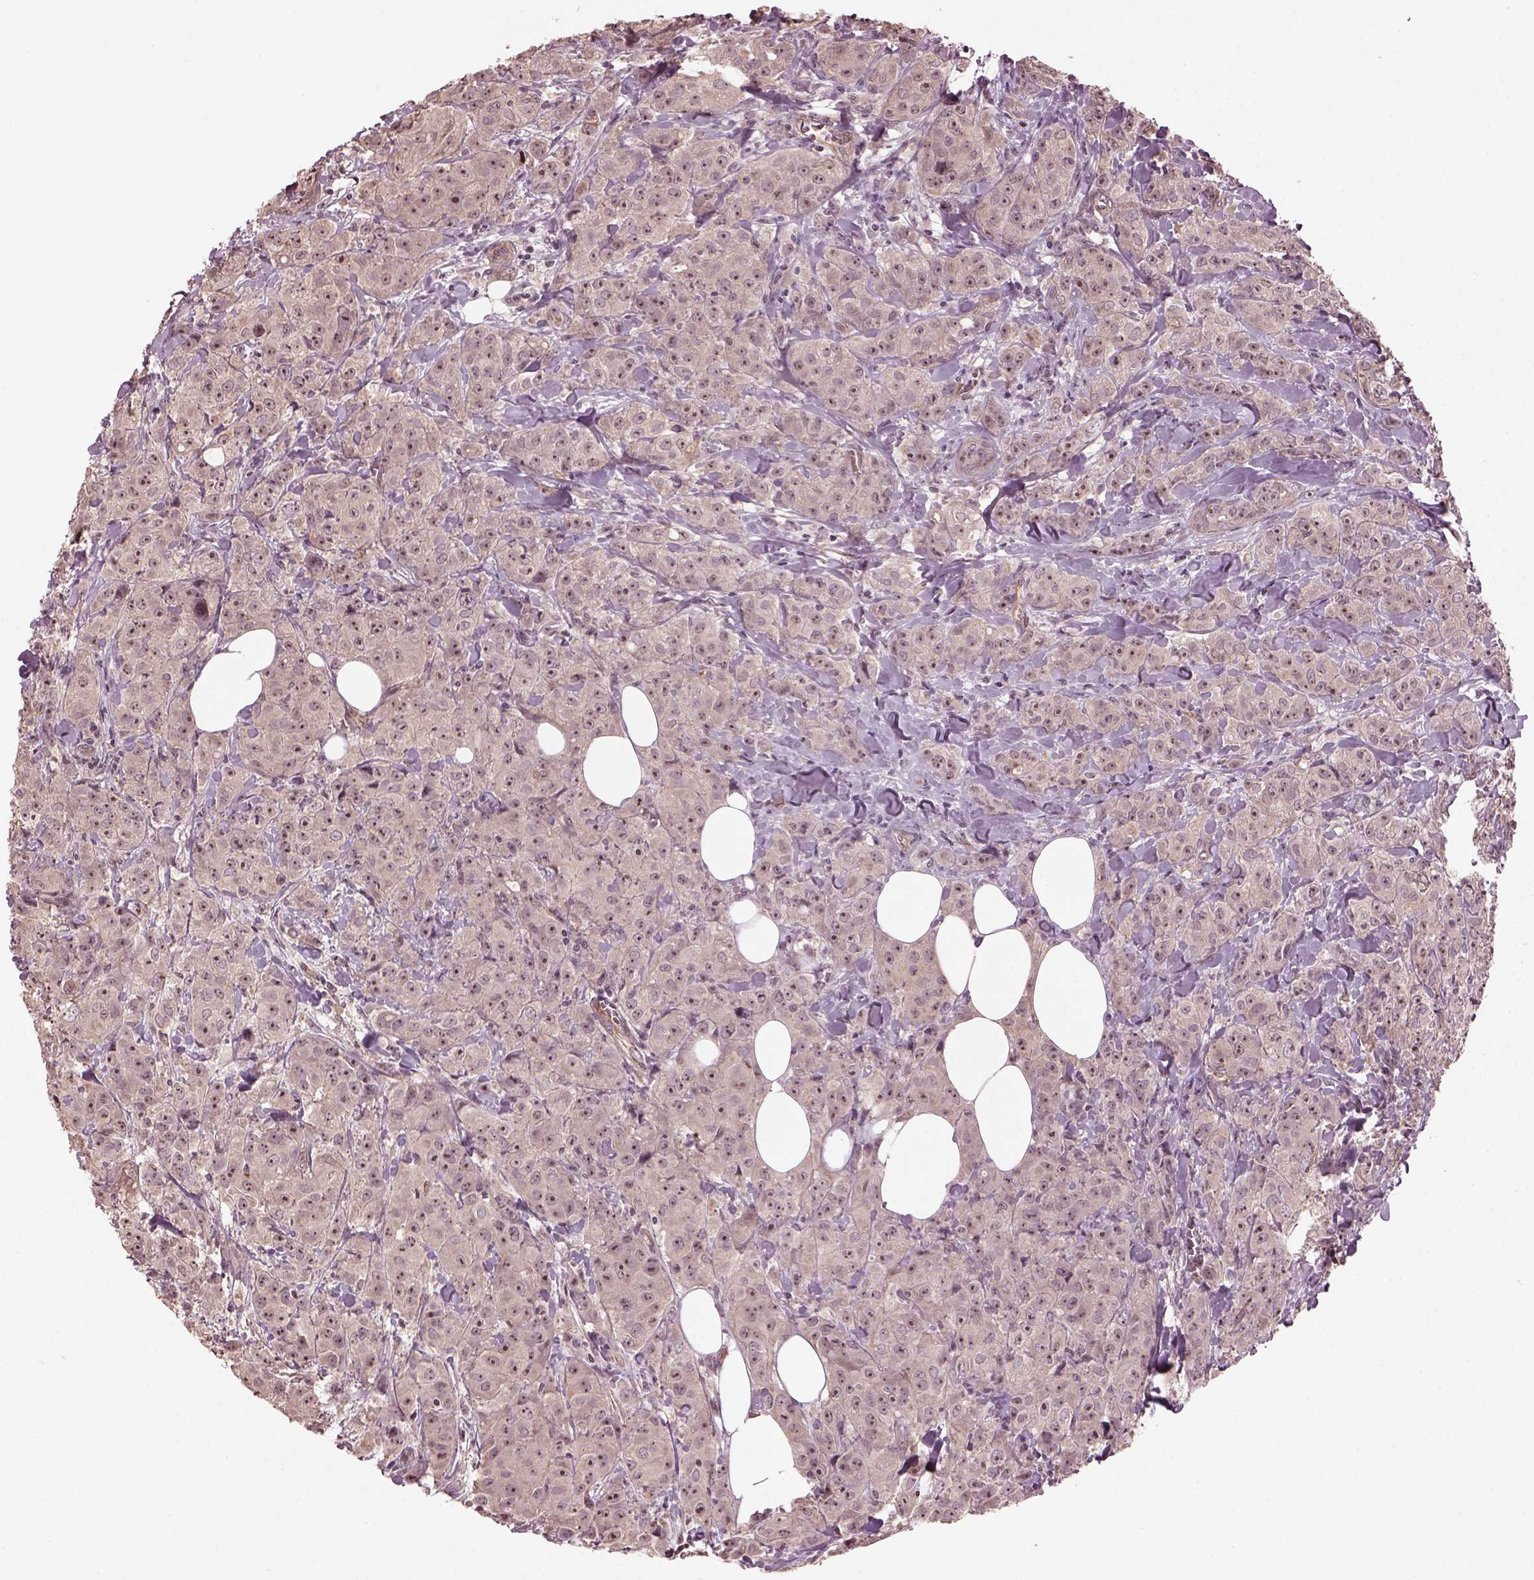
{"staining": {"intensity": "moderate", "quantity": ">75%", "location": "cytoplasmic/membranous,nuclear"}, "tissue": "breast cancer", "cell_type": "Tumor cells", "image_type": "cancer", "snomed": [{"axis": "morphology", "description": "Duct carcinoma"}, {"axis": "topography", "description": "Breast"}], "caption": "Immunohistochemistry image of breast infiltrating ductal carcinoma stained for a protein (brown), which exhibits medium levels of moderate cytoplasmic/membranous and nuclear expression in approximately >75% of tumor cells.", "gene": "GNRH1", "patient": {"sex": "female", "age": 43}}